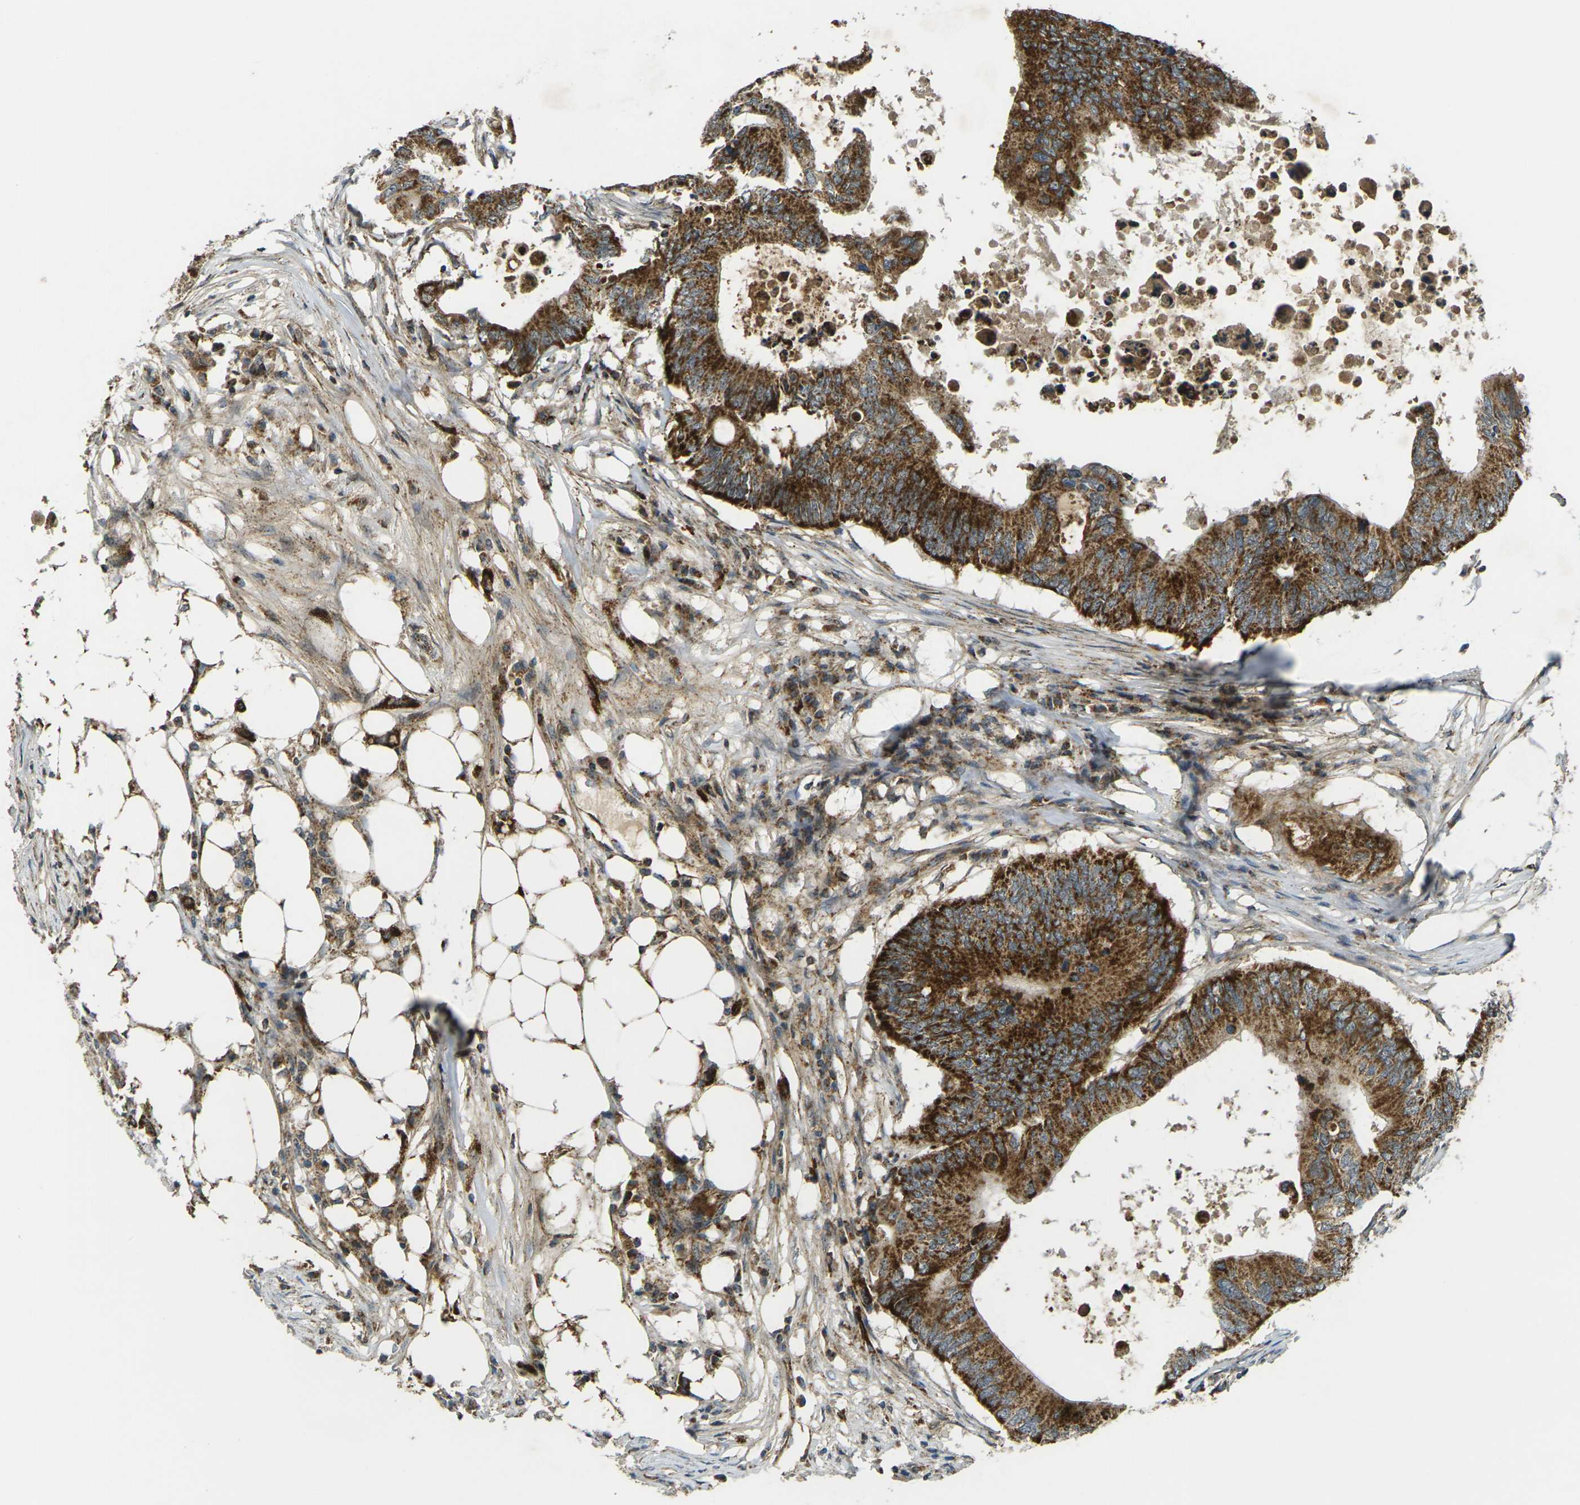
{"staining": {"intensity": "strong", "quantity": ">75%", "location": "cytoplasmic/membranous"}, "tissue": "colorectal cancer", "cell_type": "Tumor cells", "image_type": "cancer", "snomed": [{"axis": "morphology", "description": "Adenocarcinoma, NOS"}, {"axis": "topography", "description": "Colon"}], "caption": "The immunohistochemical stain labels strong cytoplasmic/membranous positivity in tumor cells of colorectal cancer (adenocarcinoma) tissue.", "gene": "IGF1R", "patient": {"sex": "male", "age": 71}}